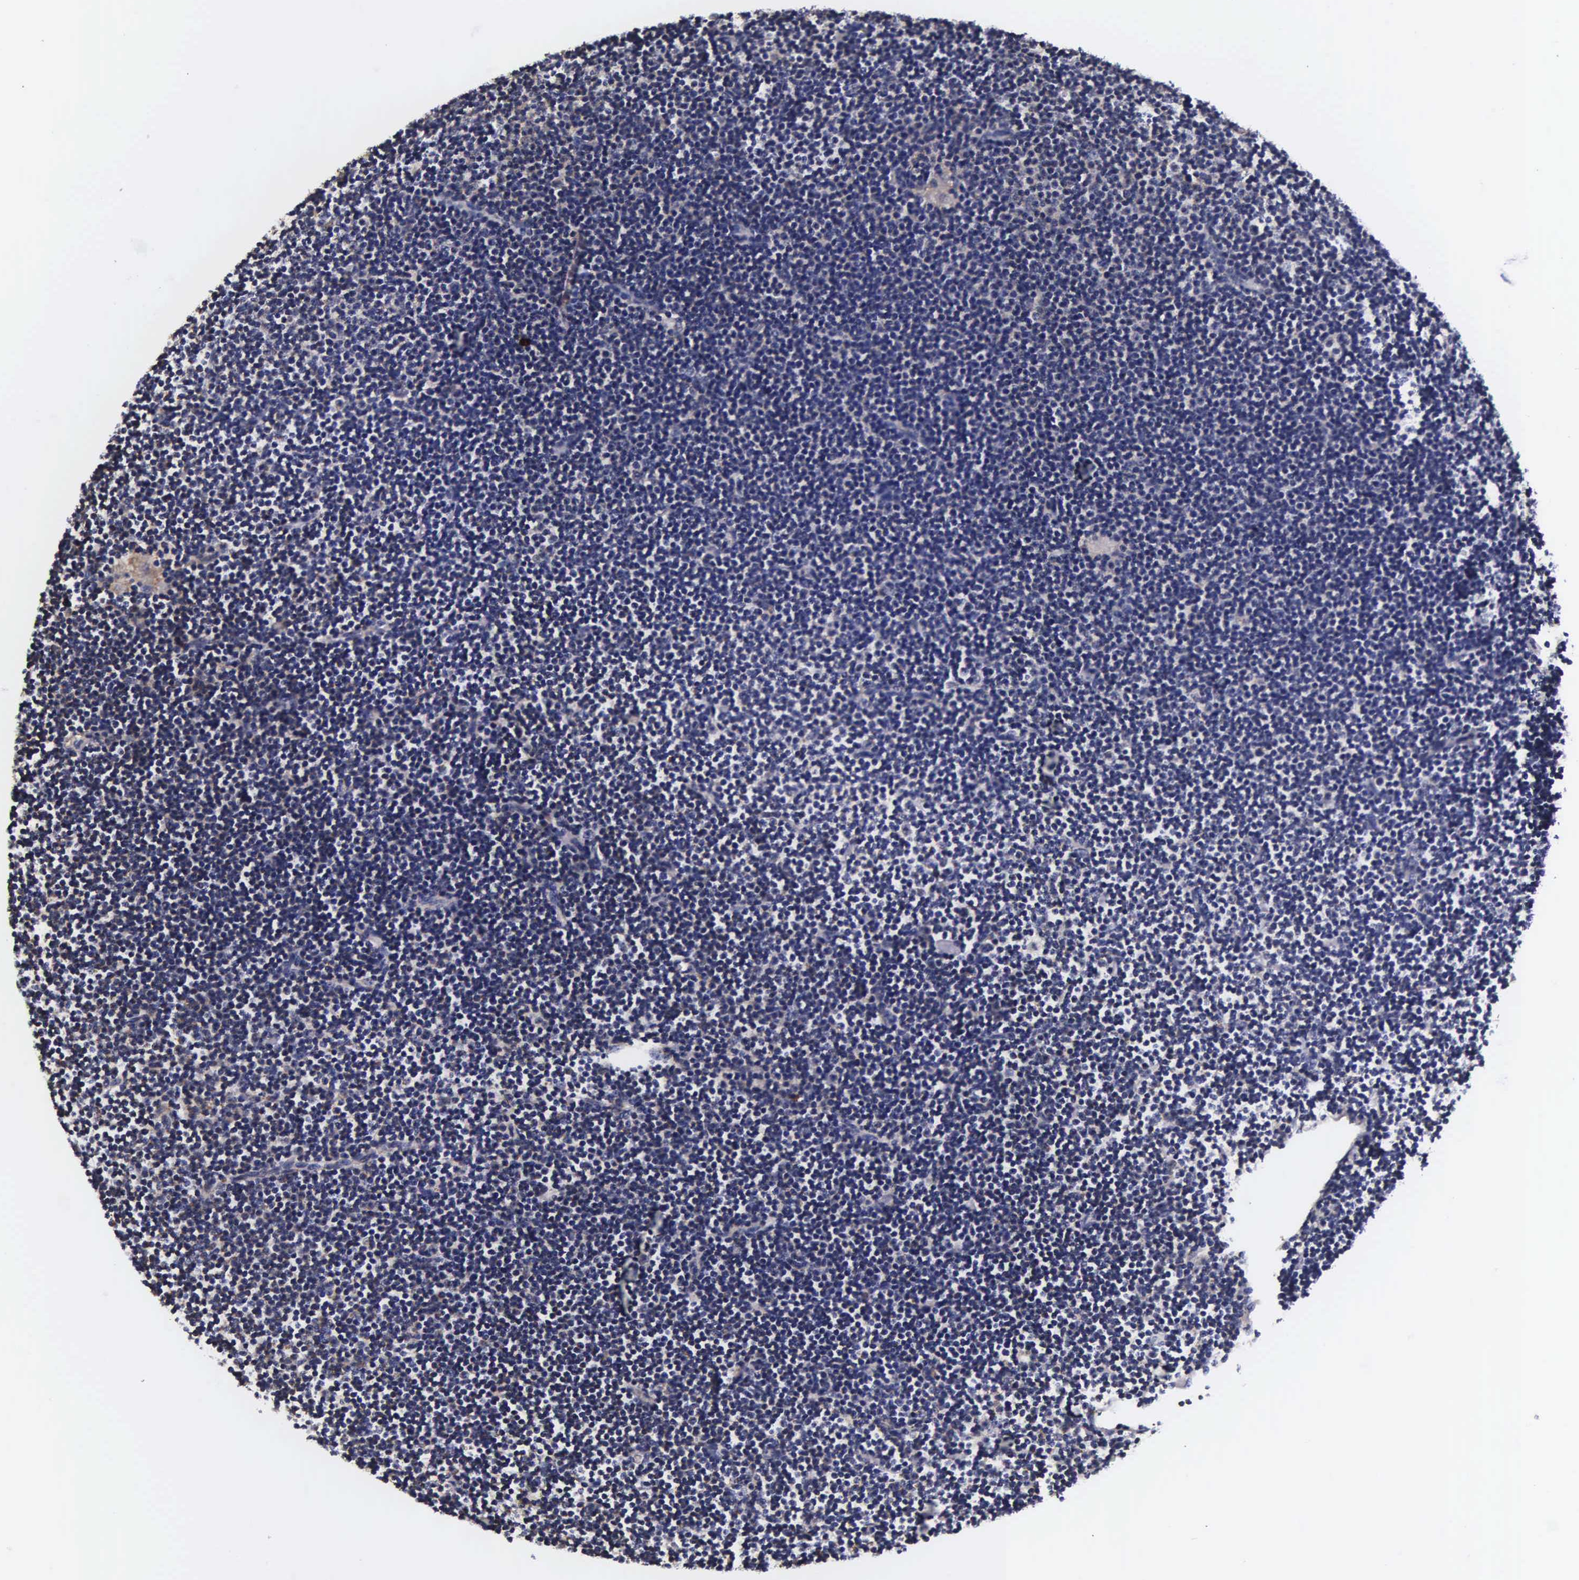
{"staining": {"intensity": "negative", "quantity": "none", "location": "none"}, "tissue": "lymphoma", "cell_type": "Tumor cells", "image_type": "cancer", "snomed": [{"axis": "morphology", "description": "Malignant lymphoma, non-Hodgkin's type, Low grade"}, {"axis": "topography", "description": "Lymph node"}], "caption": "This histopathology image is of lymphoma stained with immunohistochemistry (IHC) to label a protein in brown with the nuclei are counter-stained blue. There is no positivity in tumor cells. (Stains: DAB (3,3'-diaminobenzidine) IHC with hematoxylin counter stain, Microscopy: brightfield microscopy at high magnification).", "gene": "PSMA3", "patient": {"sex": "female", "age": 69}}